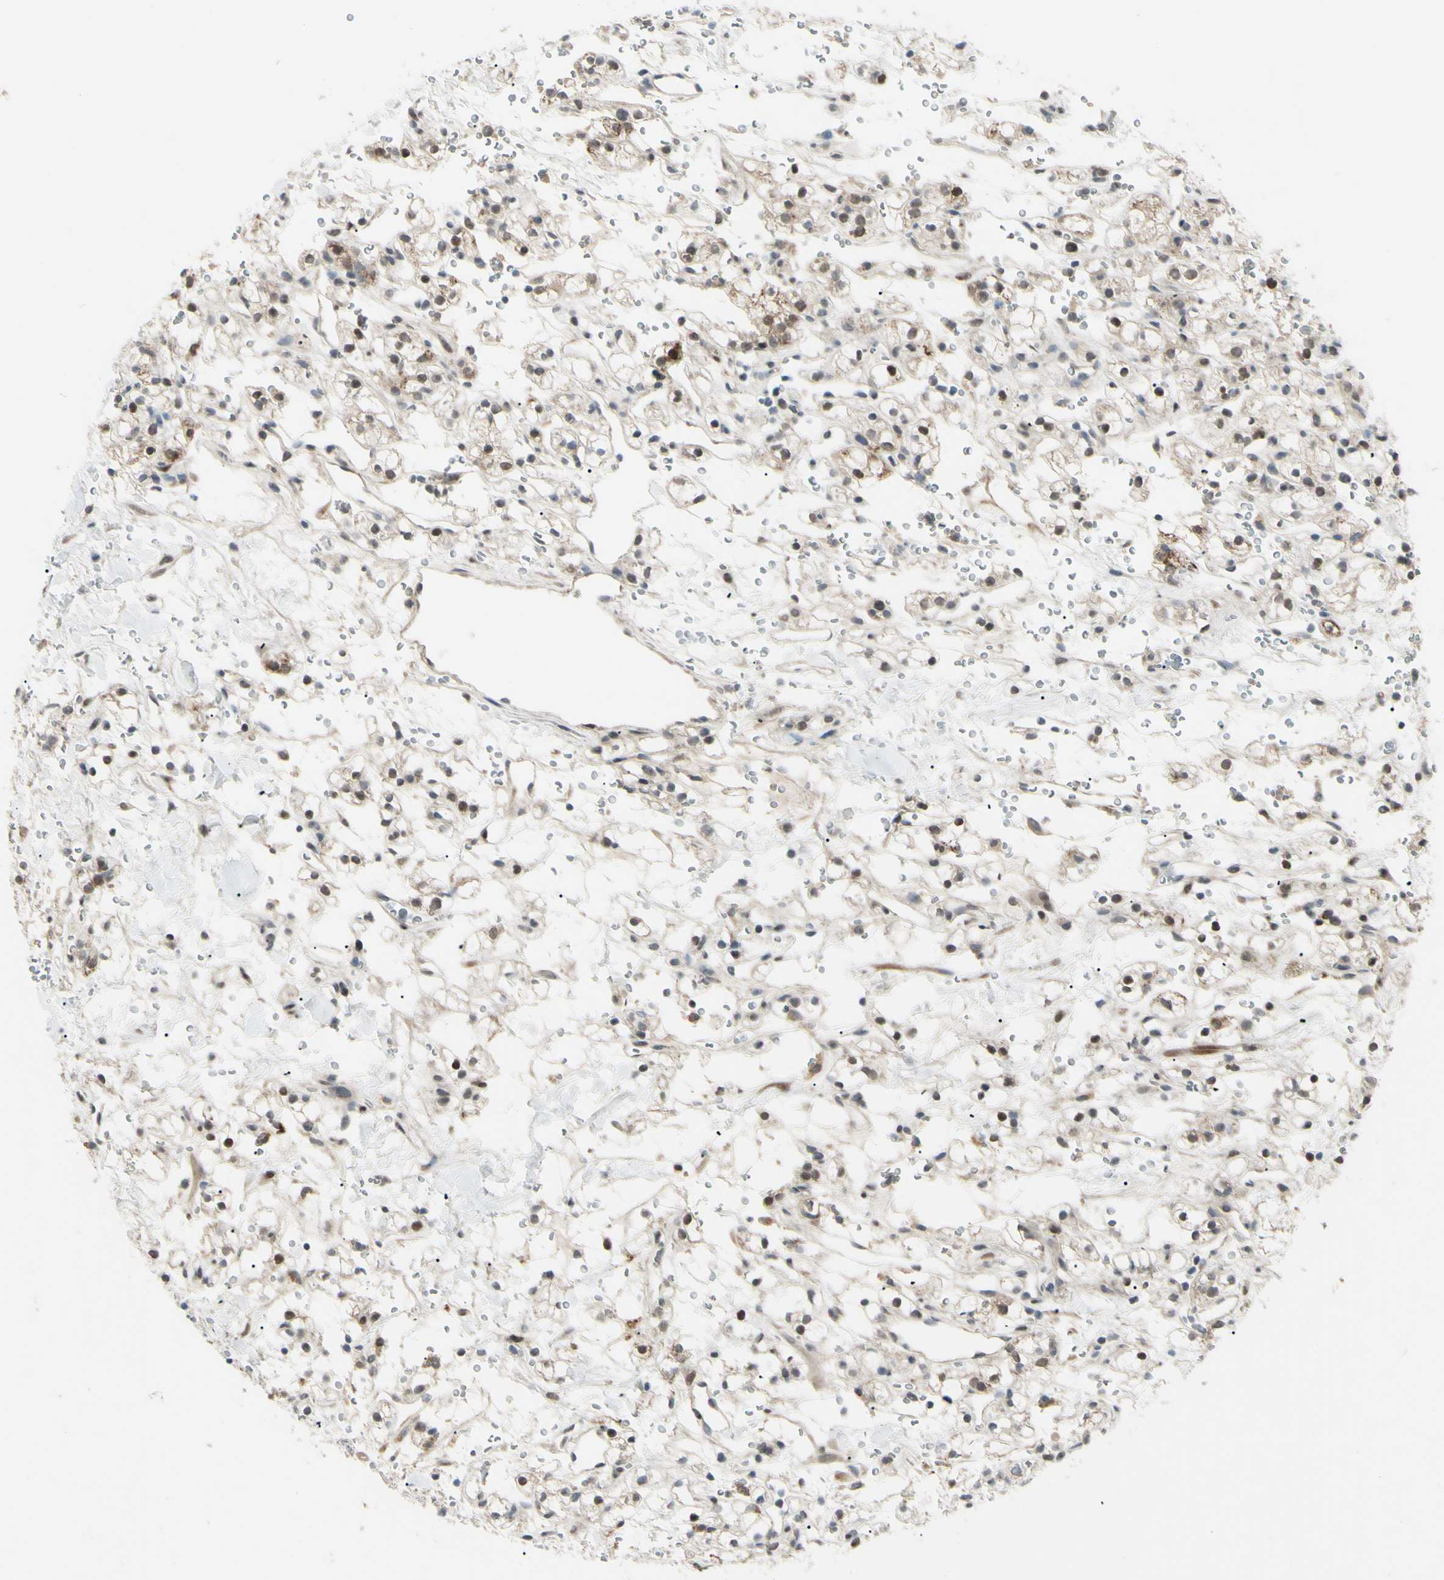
{"staining": {"intensity": "weak", "quantity": "<25%", "location": "cytoplasmic/membranous"}, "tissue": "renal cancer", "cell_type": "Tumor cells", "image_type": "cancer", "snomed": [{"axis": "morphology", "description": "Adenocarcinoma, NOS"}, {"axis": "topography", "description": "Kidney"}], "caption": "Micrograph shows no significant protein expression in tumor cells of renal cancer (adenocarcinoma).", "gene": "FGFR2", "patient": {"sex": "male", "age": 61}}